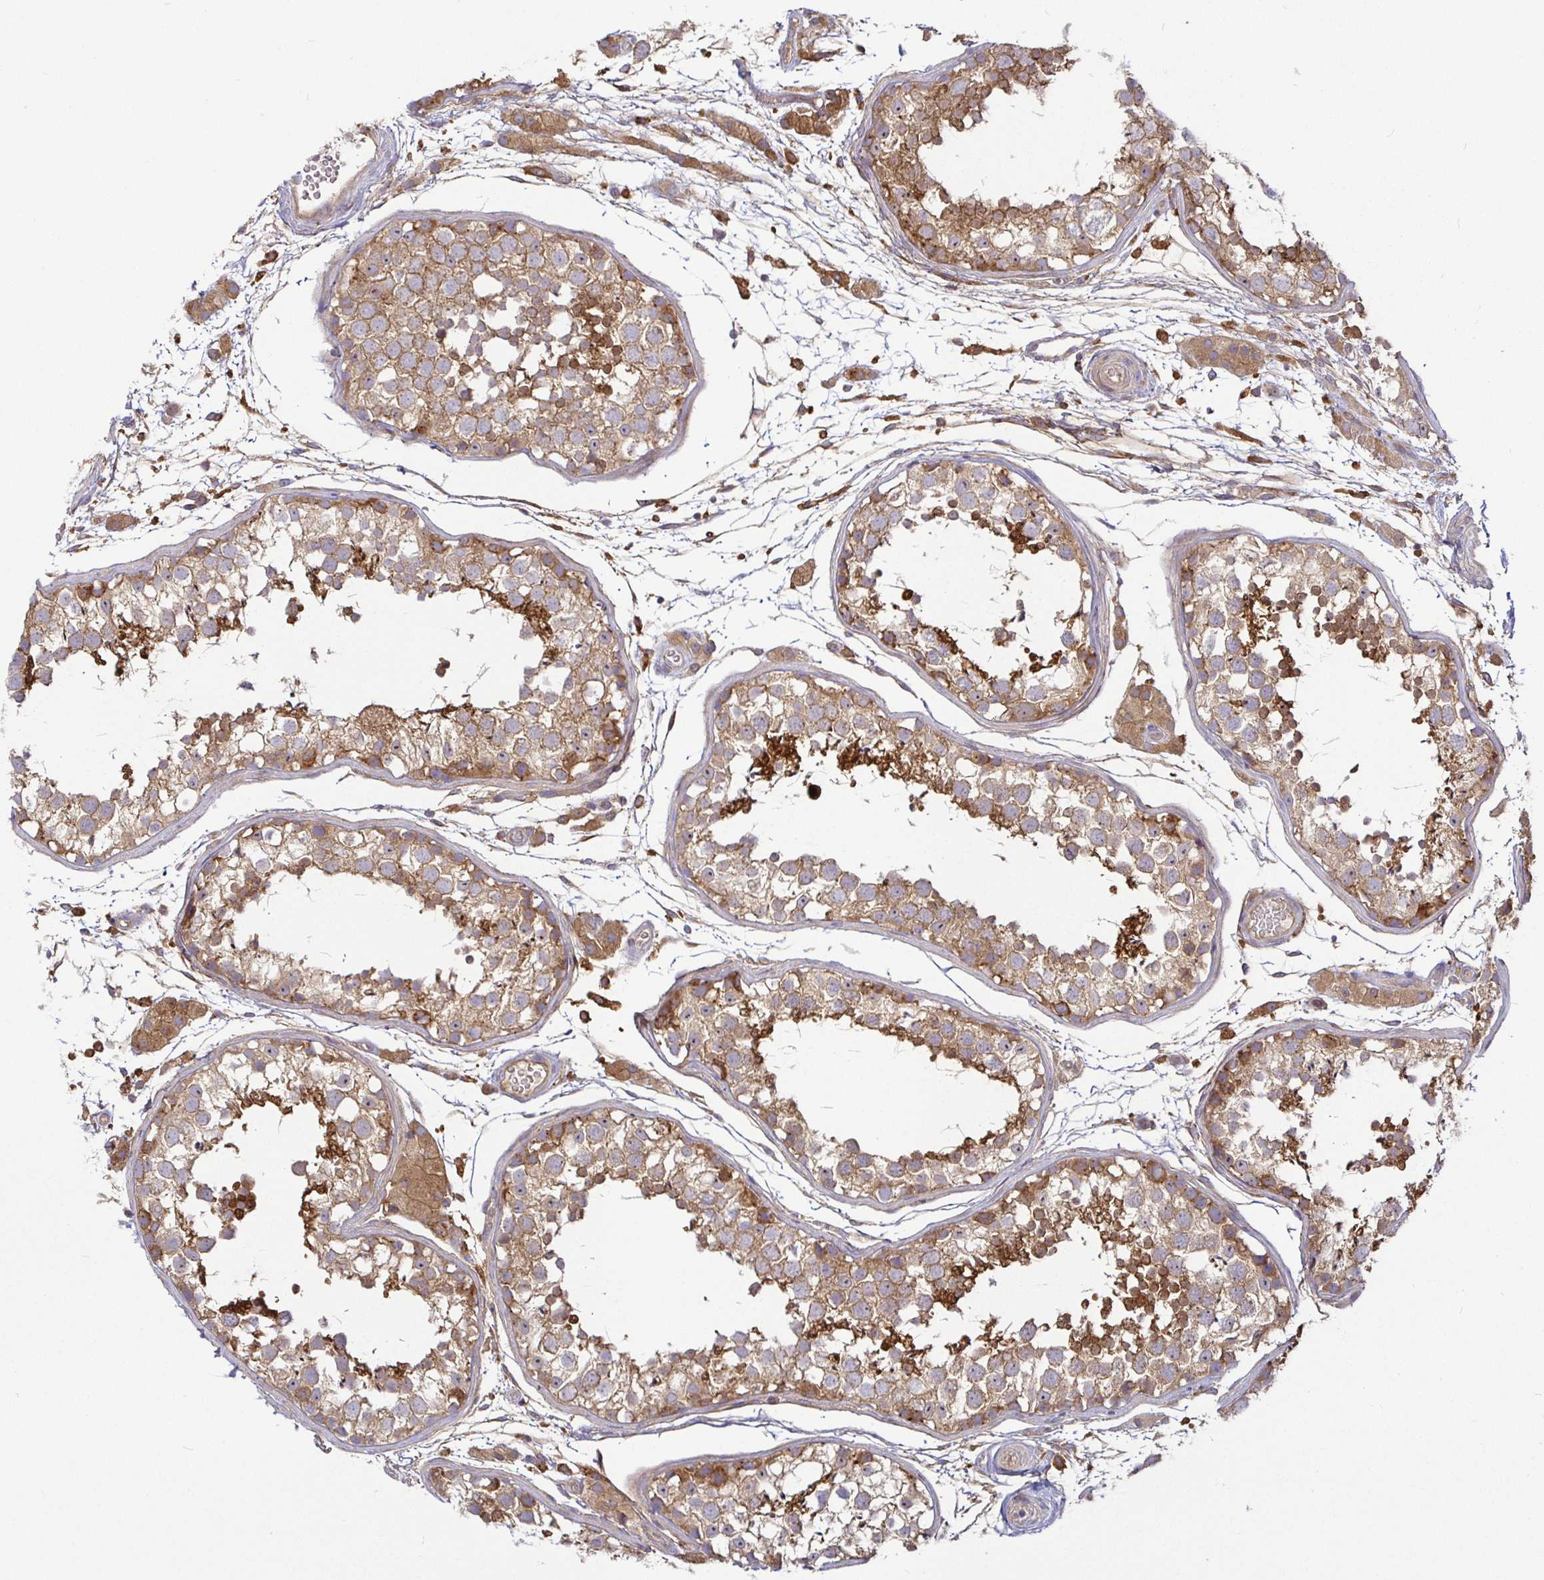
{"staining": {"intensity": "moderate", "quantity": ">75%", "location": "cytoplasmic/membranous"}, "tissue": "testis", "cell_type": "Cells in seminiferous ducts", "image_type": "normal", "snomed": [{"axis": "morphology", "description": "Normal tissue, NOS"}, {"axis": "morphology", "description": "Seminoma, NOS"}, {"axis": "topography", "description": "Testis"}], "caption": "IHC of benign human testis displays medium levels of moderate cytoplasmic/membranous positivity in approximately >75% of cells in seminiferous ducts.", "gene": "SNX8", "patient": {"sex": "male", "age": 29}}